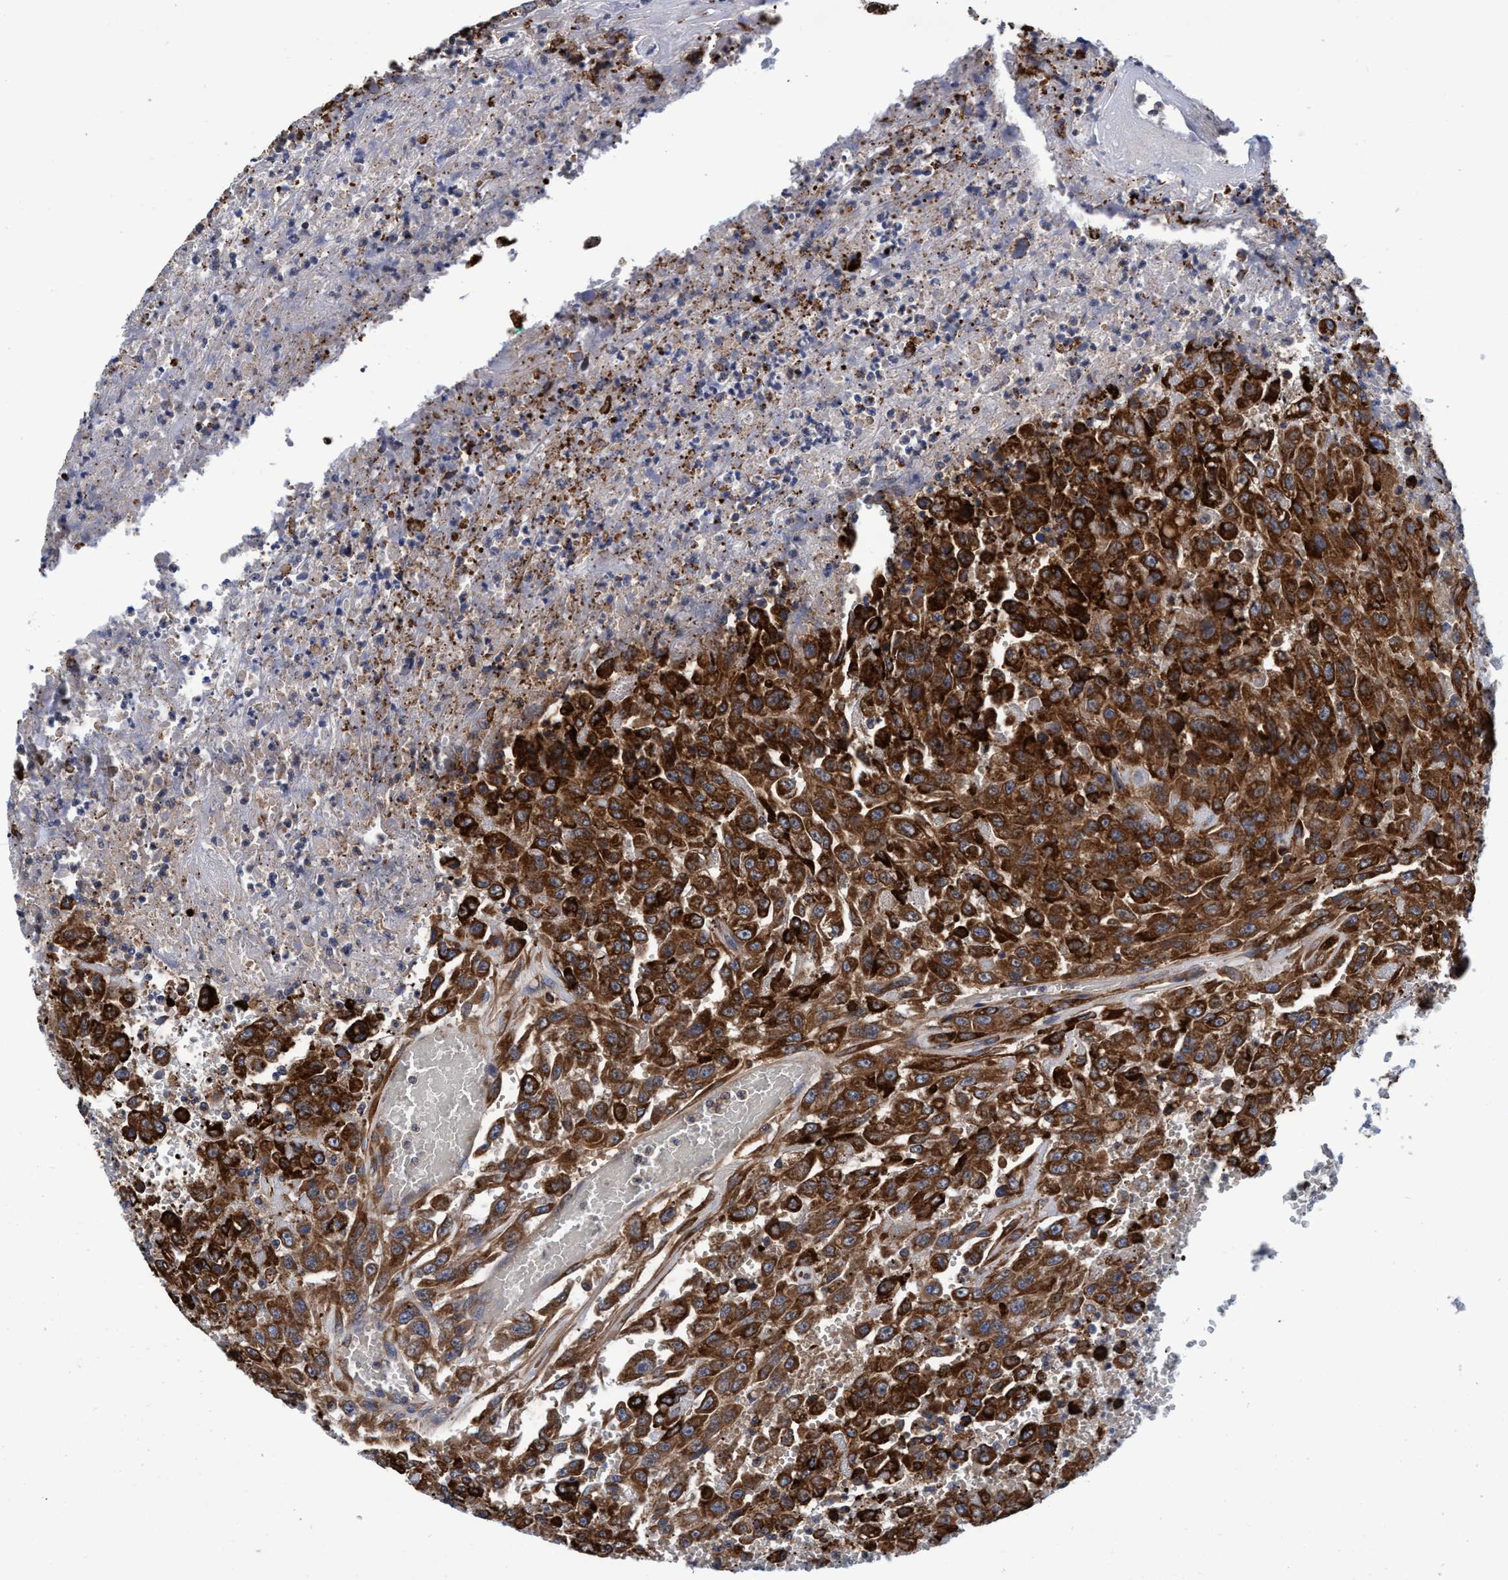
{"staining": {"intensity": "strong", "quantity": ">75%", "location": "cytoplasmic/membranous"}, "tissue": "urothelial cancer", "cell_type": "Tumor cells", "image_type": "cancer", "snomed": [{"axis": "morphology", "description": "Urothelial carcinoma, High grade"}, {"axis": "topography", "description": "Urinary bladder"}], "caption": "Immunohistochemical staining of high-grade urothelial carcinoma displays strong cytoplasmic/membranous protein expression in about >75% of tumor cells.", "gene": "CALCOCO2", "patient": {"sex": "male", "age": 46}}